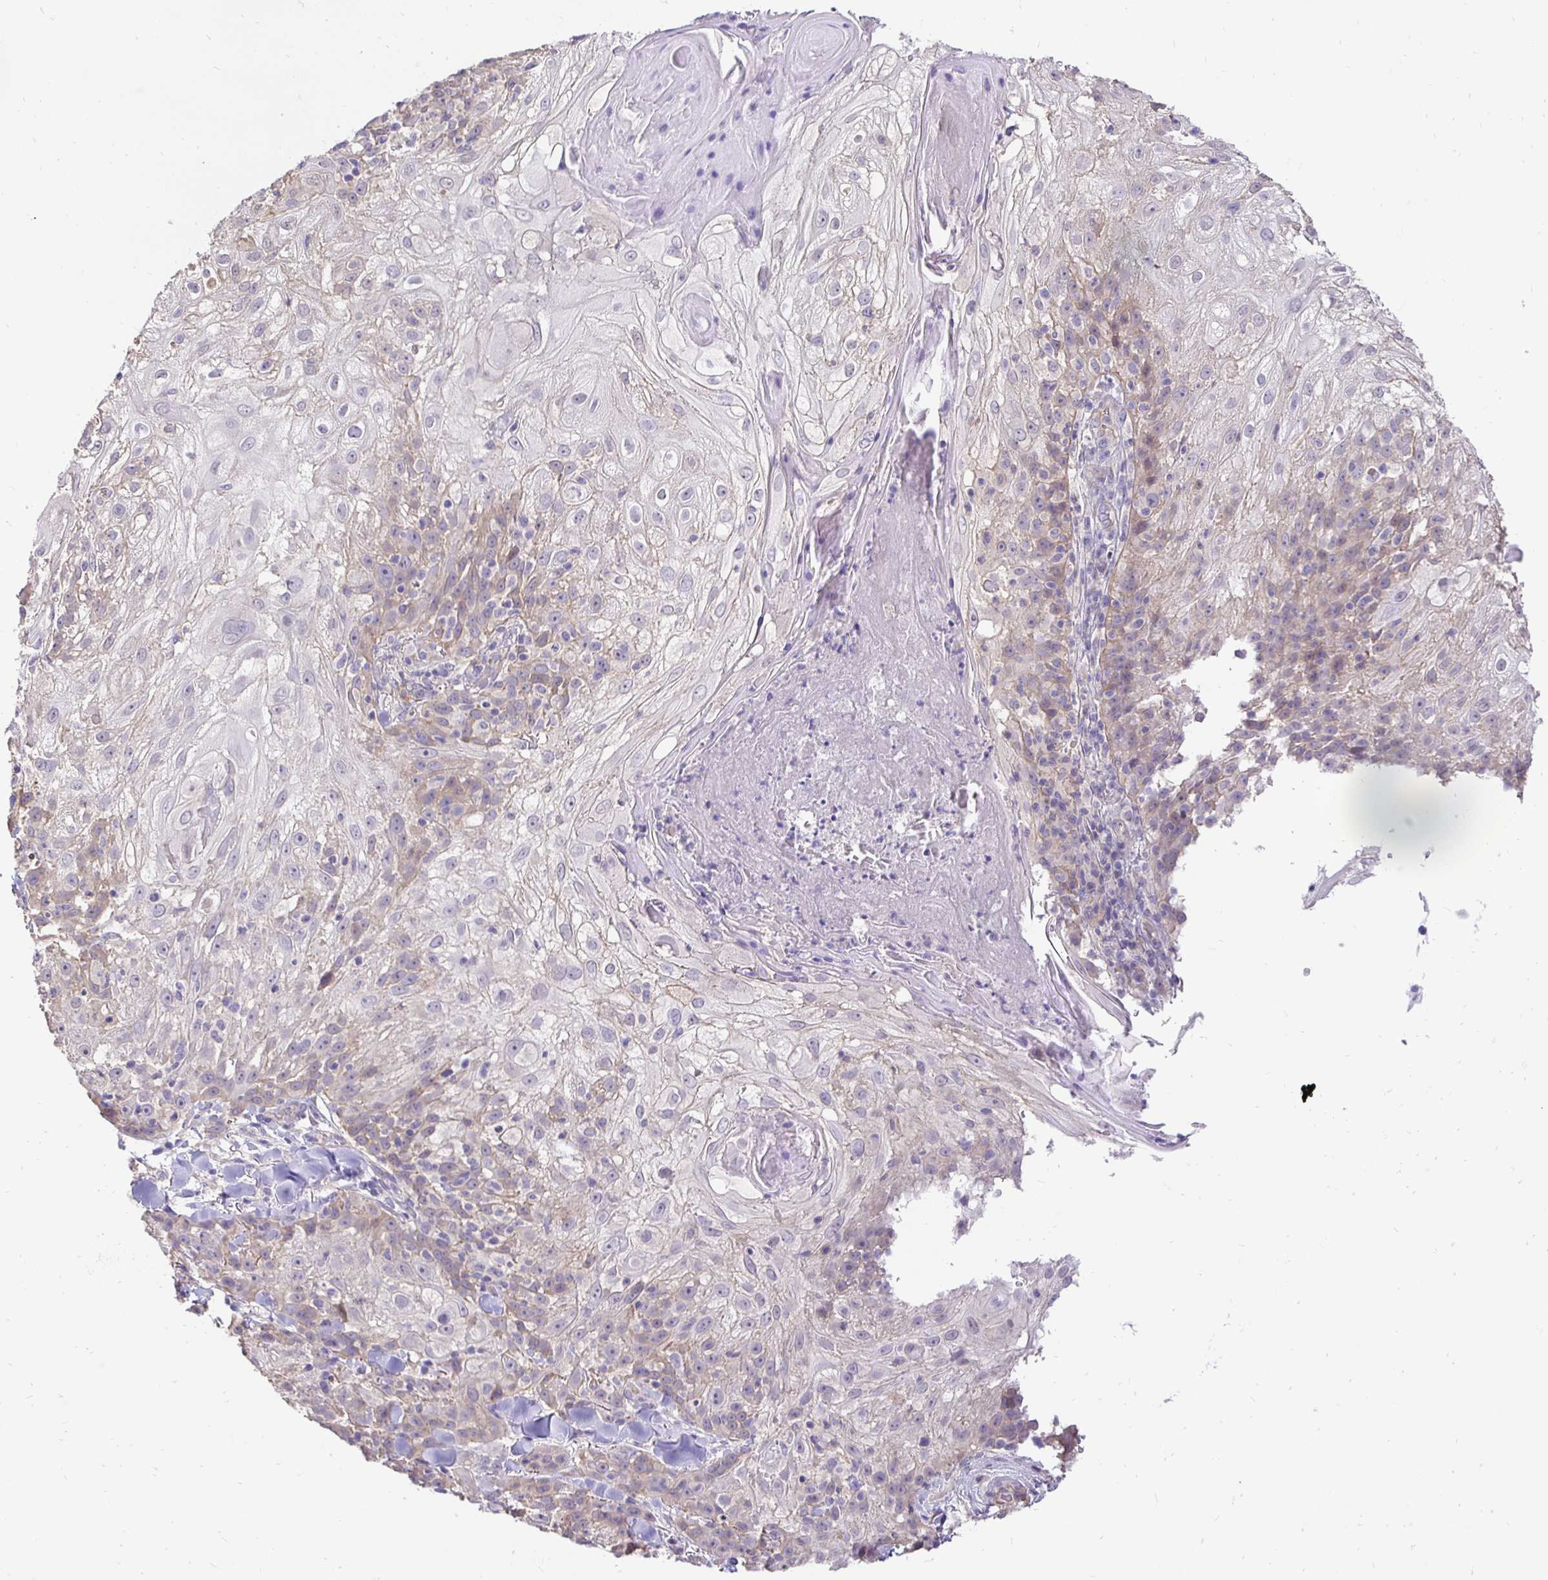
{"staining": {"intensity": "negative", "quantity": "none", "location": "none"}, "tissue": "skin cancer", "cell_type": "Tumor cells", "image_type": "cancer", "snomed": [{"axis": "morphology", "description": "Normal tissue, NOS"}, {"axis": "morphology", "description": "Squamous cell carcinoma, NOS"}, {"axis": "topography", "description": "Skin"}], "caption": "High power microscopy micrograph of an immunohistochemistry micrograph of skin cancer, revealing no significant positivity in tumor cells.", "gene": "SLC9A1", "patient": {"sex": "female", "age": 83}}